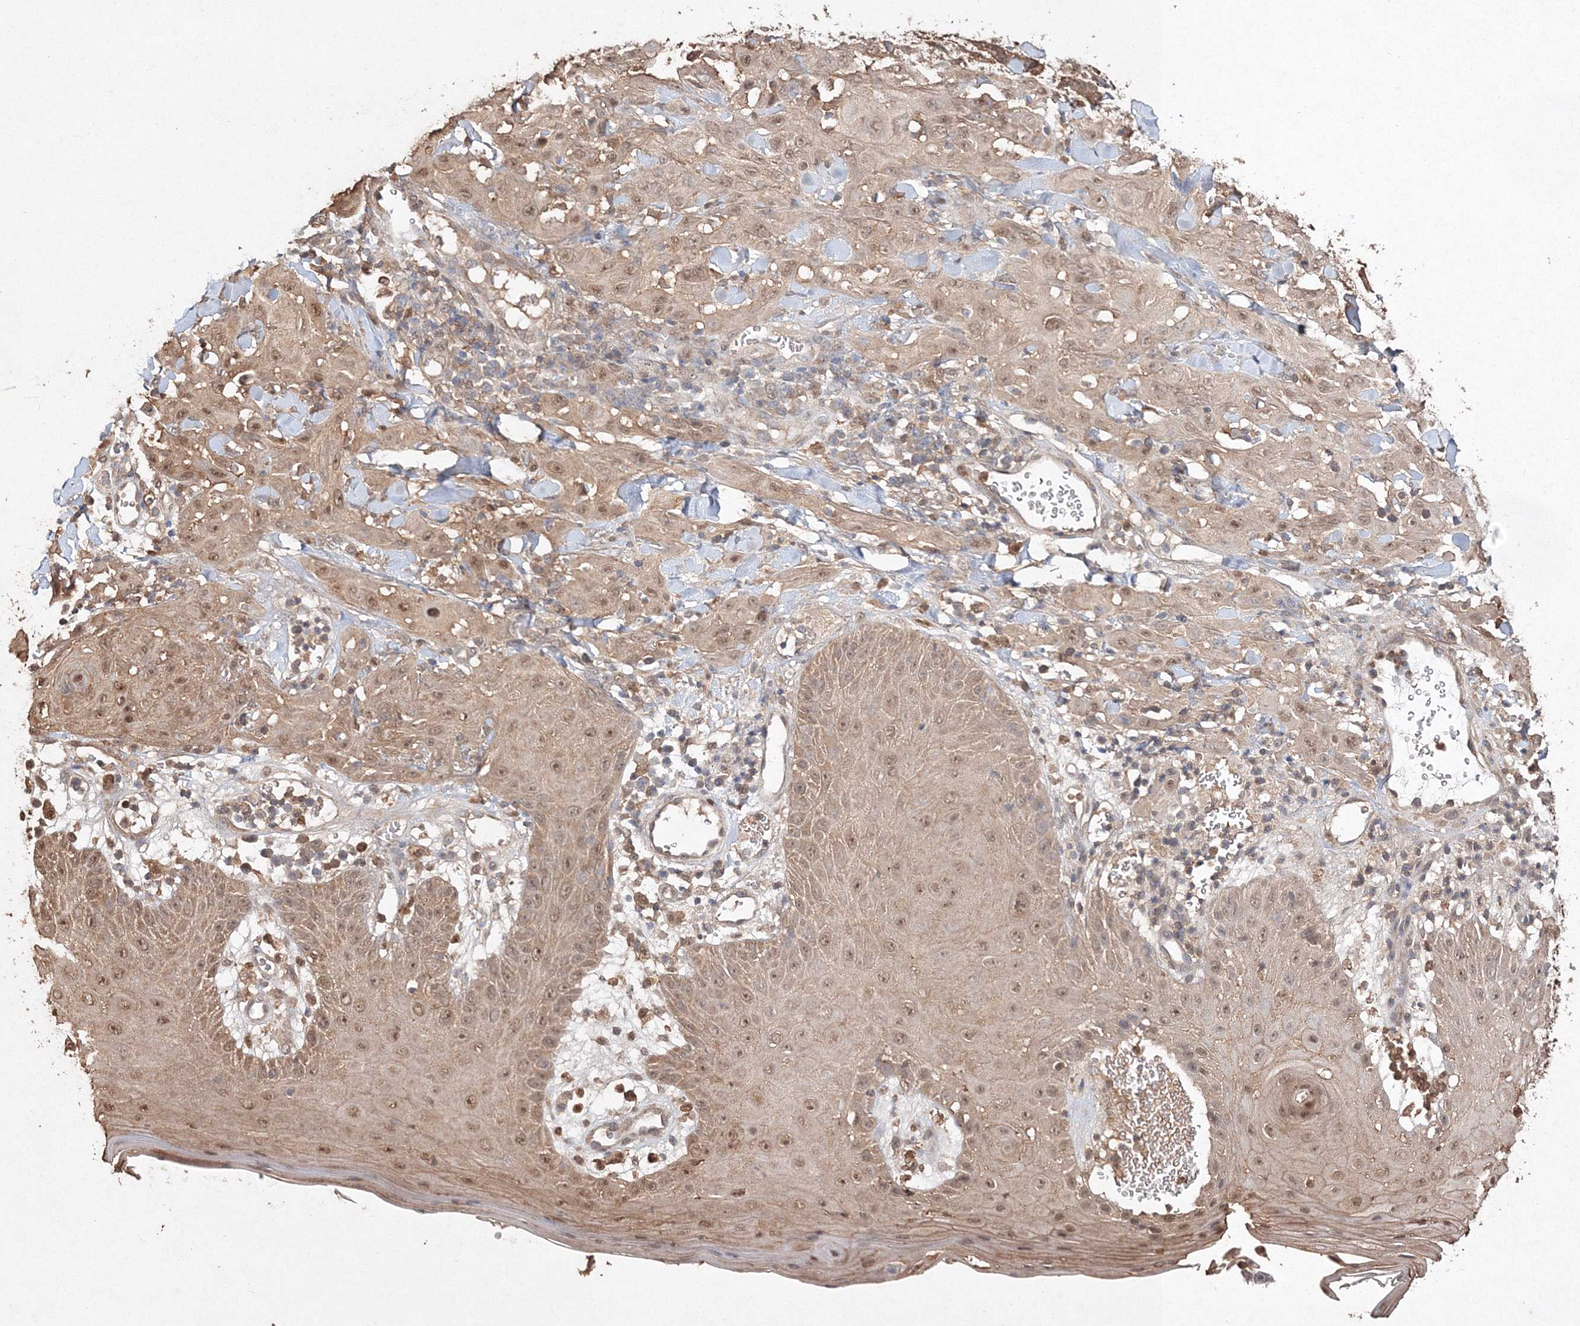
{"staining": {"intensity": "weak", "quantity": ">75%", "location": "cytoplasmic/membranous,nuclear"}, "tissue": "skin cancer", "cell_type": "Tumor cells", "image_type": "cancer", "snomed": [{"axis": "morphology", "description": "Squamous cell carcinoma, NOS"}, {"axis": "topography", "description": "Skin"}], "caption": "An immunohistochemistry histopathology image of neoplastic tissue is shown. Protein staining in brown highlights weak cytoplasmic/membranous and nuclear positivity in skin squamous cell carcinoma within tumor cells.", "gene": "S100A11", "patient": {"sex": "male", "age": 24}}